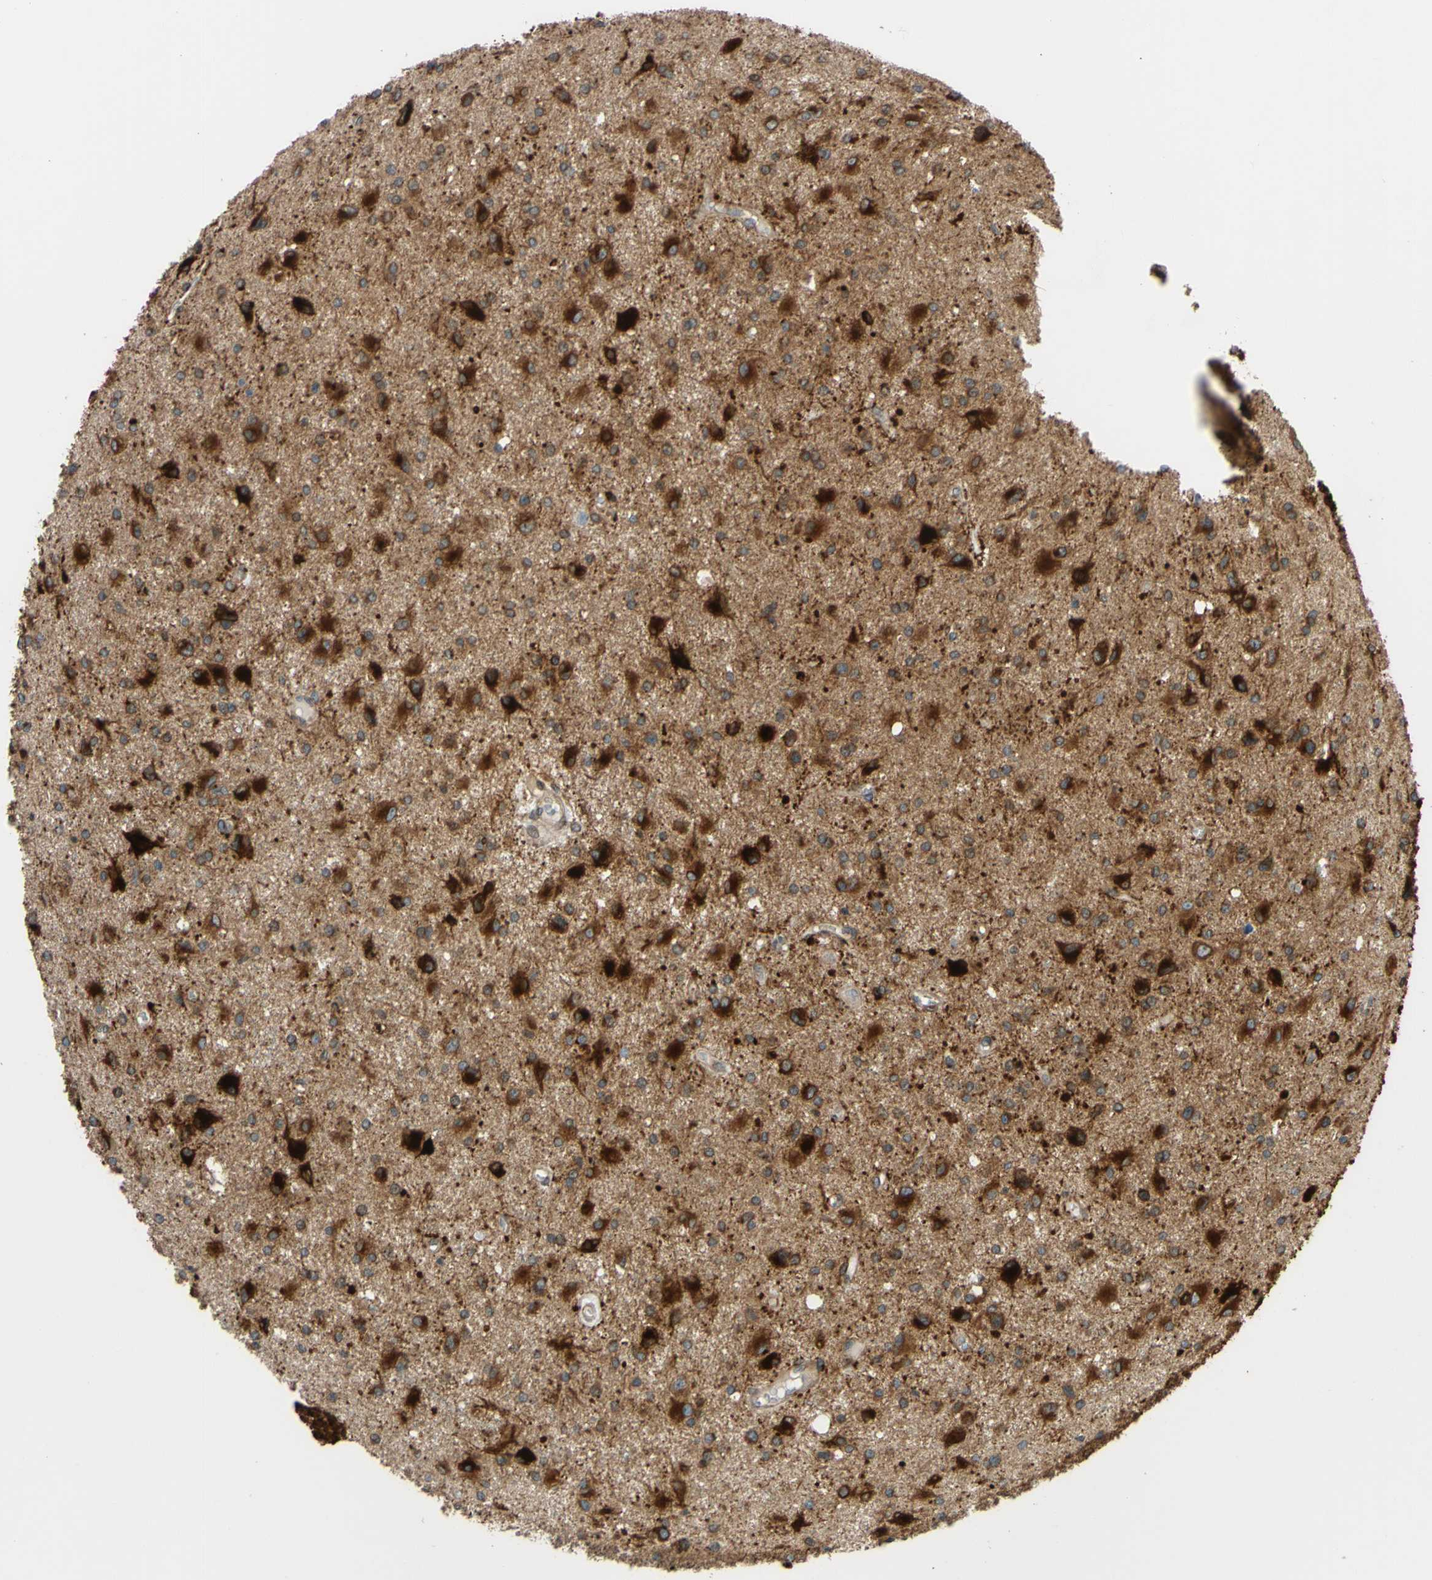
{"staining": {"intensity": "strong", "quantity": ">75%", "location": "cytoplasmic/membranous"}, "tissue": "glioma", "cell_type": "Tumor cells", "image_type": "cancer", "snomed": [{"axis": "morphology", "description": "Glioma, malignant, Low grade"}, {"axis": "topography", "description": "Brain"}], "caption": "Malignant low-grade glioma stained with DAB immunohistochemistry (IHC) displays high levels of strong cytoplasmic/membranous staining in about >75% of tumor cells.", "gene": "PRAF2", "patient": {"sex": "male", "age": 58}}